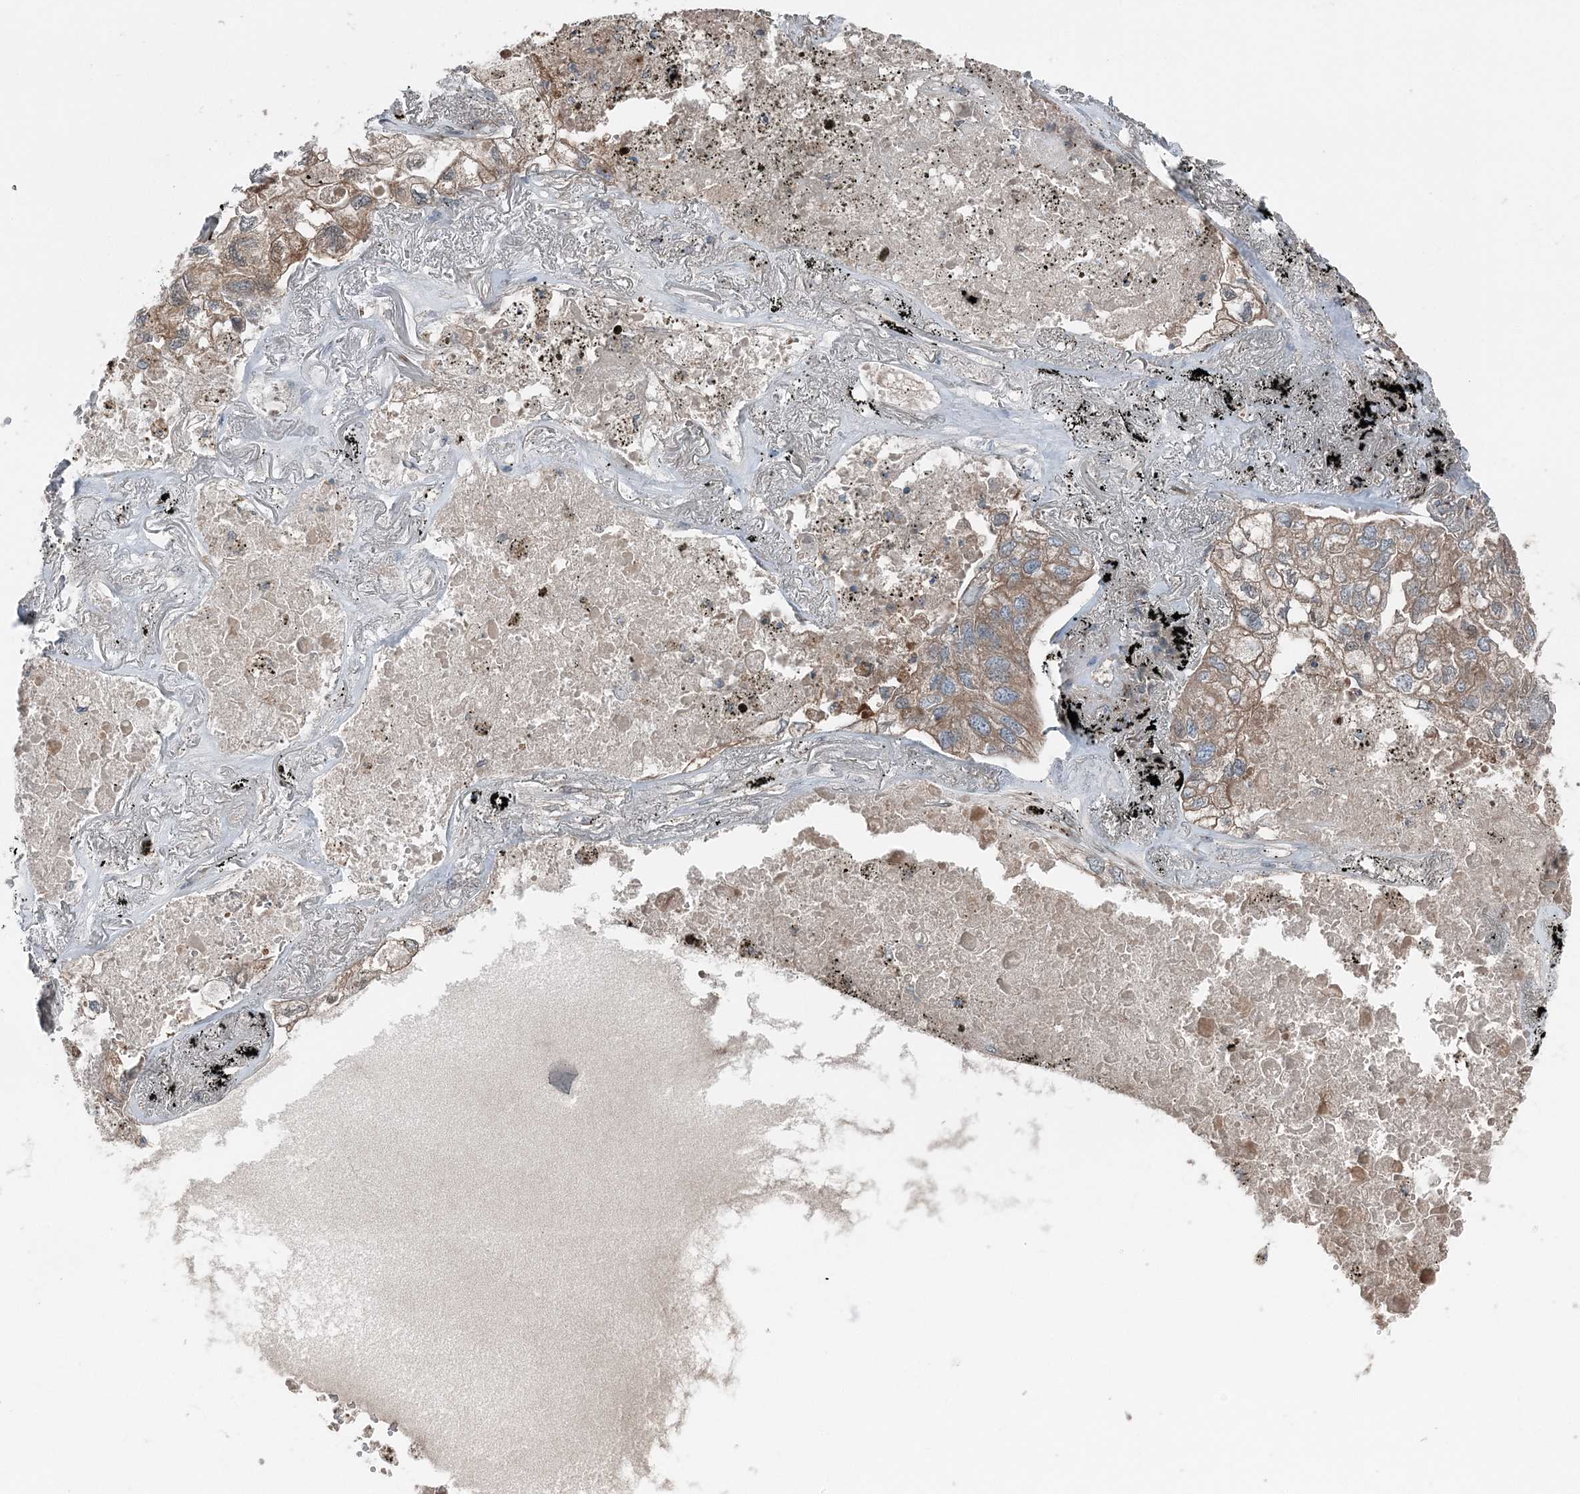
{"staining": {"intensity": "weak", "quantity": ">75%", "location": "cytoplasmic/membranous"}, "tissue": "lung cancer", "cell_type": "Tumor cells", "image_type": "cancer", "snomed": [{"axis": "morphology", "description": "Adenocarcinoma, NOS"}, {"axis": "topography", "description": "Lung"}], "caption": "Adenocarcinoma (lung) stained with immunohistochemistry (IHC) reveals weak cytoplasmic/membranous positivity in approximately >75% of tumor cells. Immunohistochemistry (ihc) stains the protein of interest in brown and the nuclei are stained blue.", "gene": "ASNSD1", "patient": {"sex": "male", "age": 65}}